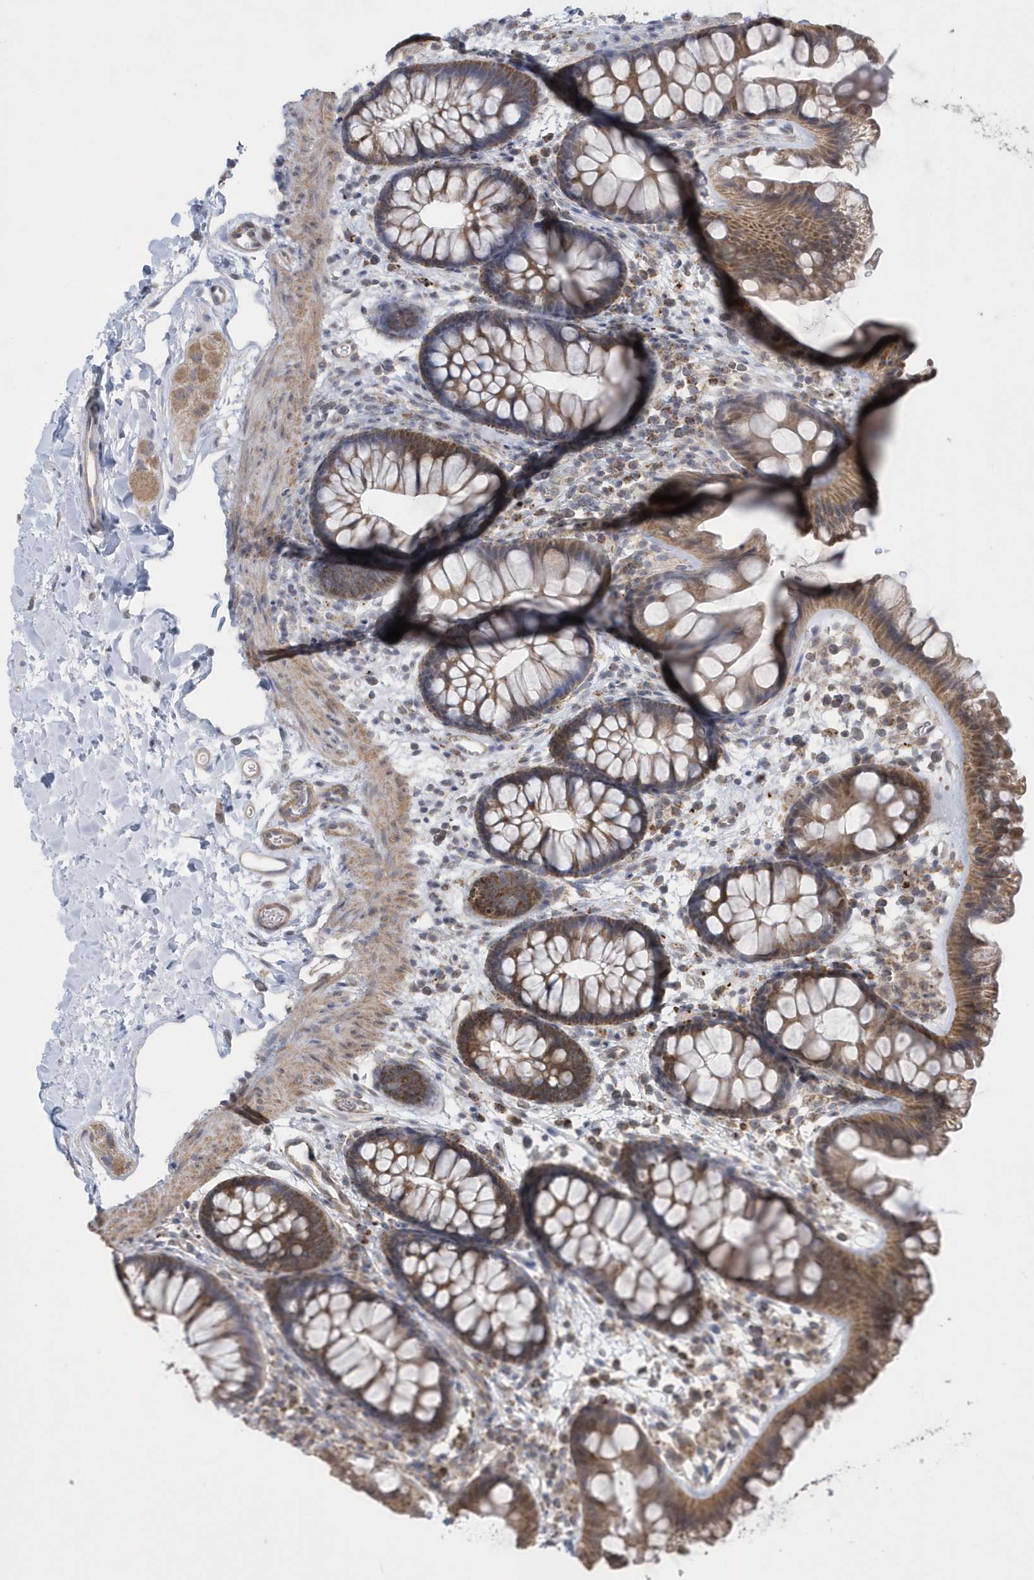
{"staining": {"intensity": "moderate", "quantity": ">75%", "location": "cytoplasmic/membranous"}, "tissue": "colon", "cell_type": "Endothelial cells", "image_type": "normal", "snomed": [{"axis": "morphology", "description": "Normal tissue, NOS"}, {"axis": "topography", "description": "Colon"}], "caption": "High-magnification brightfield microscopy of normal colon stained with DAB (brown) and counterstained with hematoxylin (blue). endothelial cells exhibit moderate cytoplasmic/membranous positivity is identified in approximately>75% of cells. The staining was performed using DAB (3,3'-diaminobenzidine) to visualize the protein expression in brown, while the nuclei were stained in blue with hematoxylin (Magnification: 20x).", "gene": "SLX9", "patient": {"sex": "female", "age": 62}}